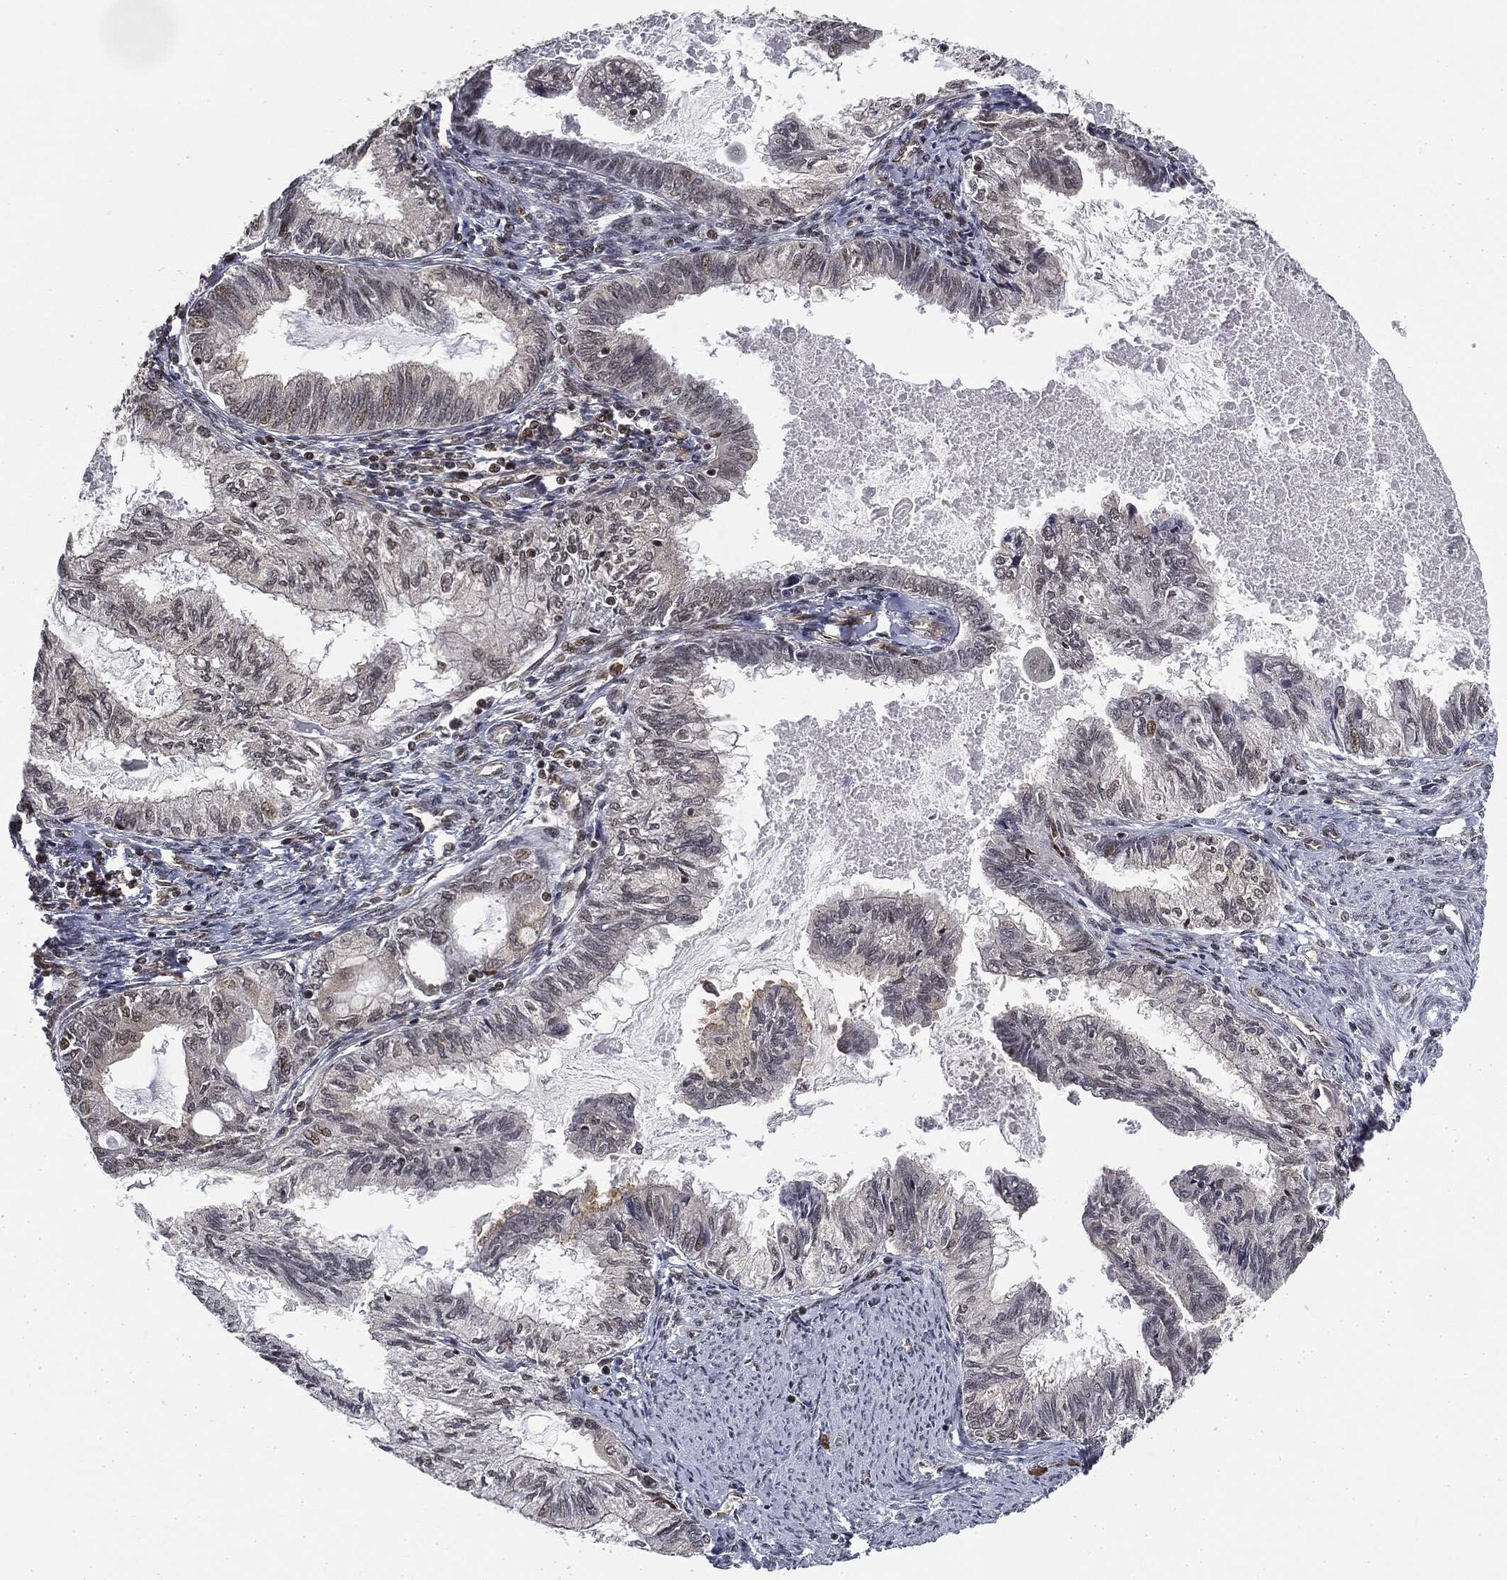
{"staining": {"intensity": "moderate", "quantity": "<25%", "location": "nuclear"}, "tissue": "endometrial cancer", "cell_type": "Tumor cells", "image_type": "cancer", "snomed": [{"axis": "morphology", "description": "Adenocarcinoma, NOS"}, {"axis": "topography", "description": "Endometrium"}], "caption": "Endometrial adenocarcinoma stained with a protein marker exhibits moderate staining in tumor cells.", "gene": "TBC1D22A", "patient": {"sex": "female", "age": 86}}